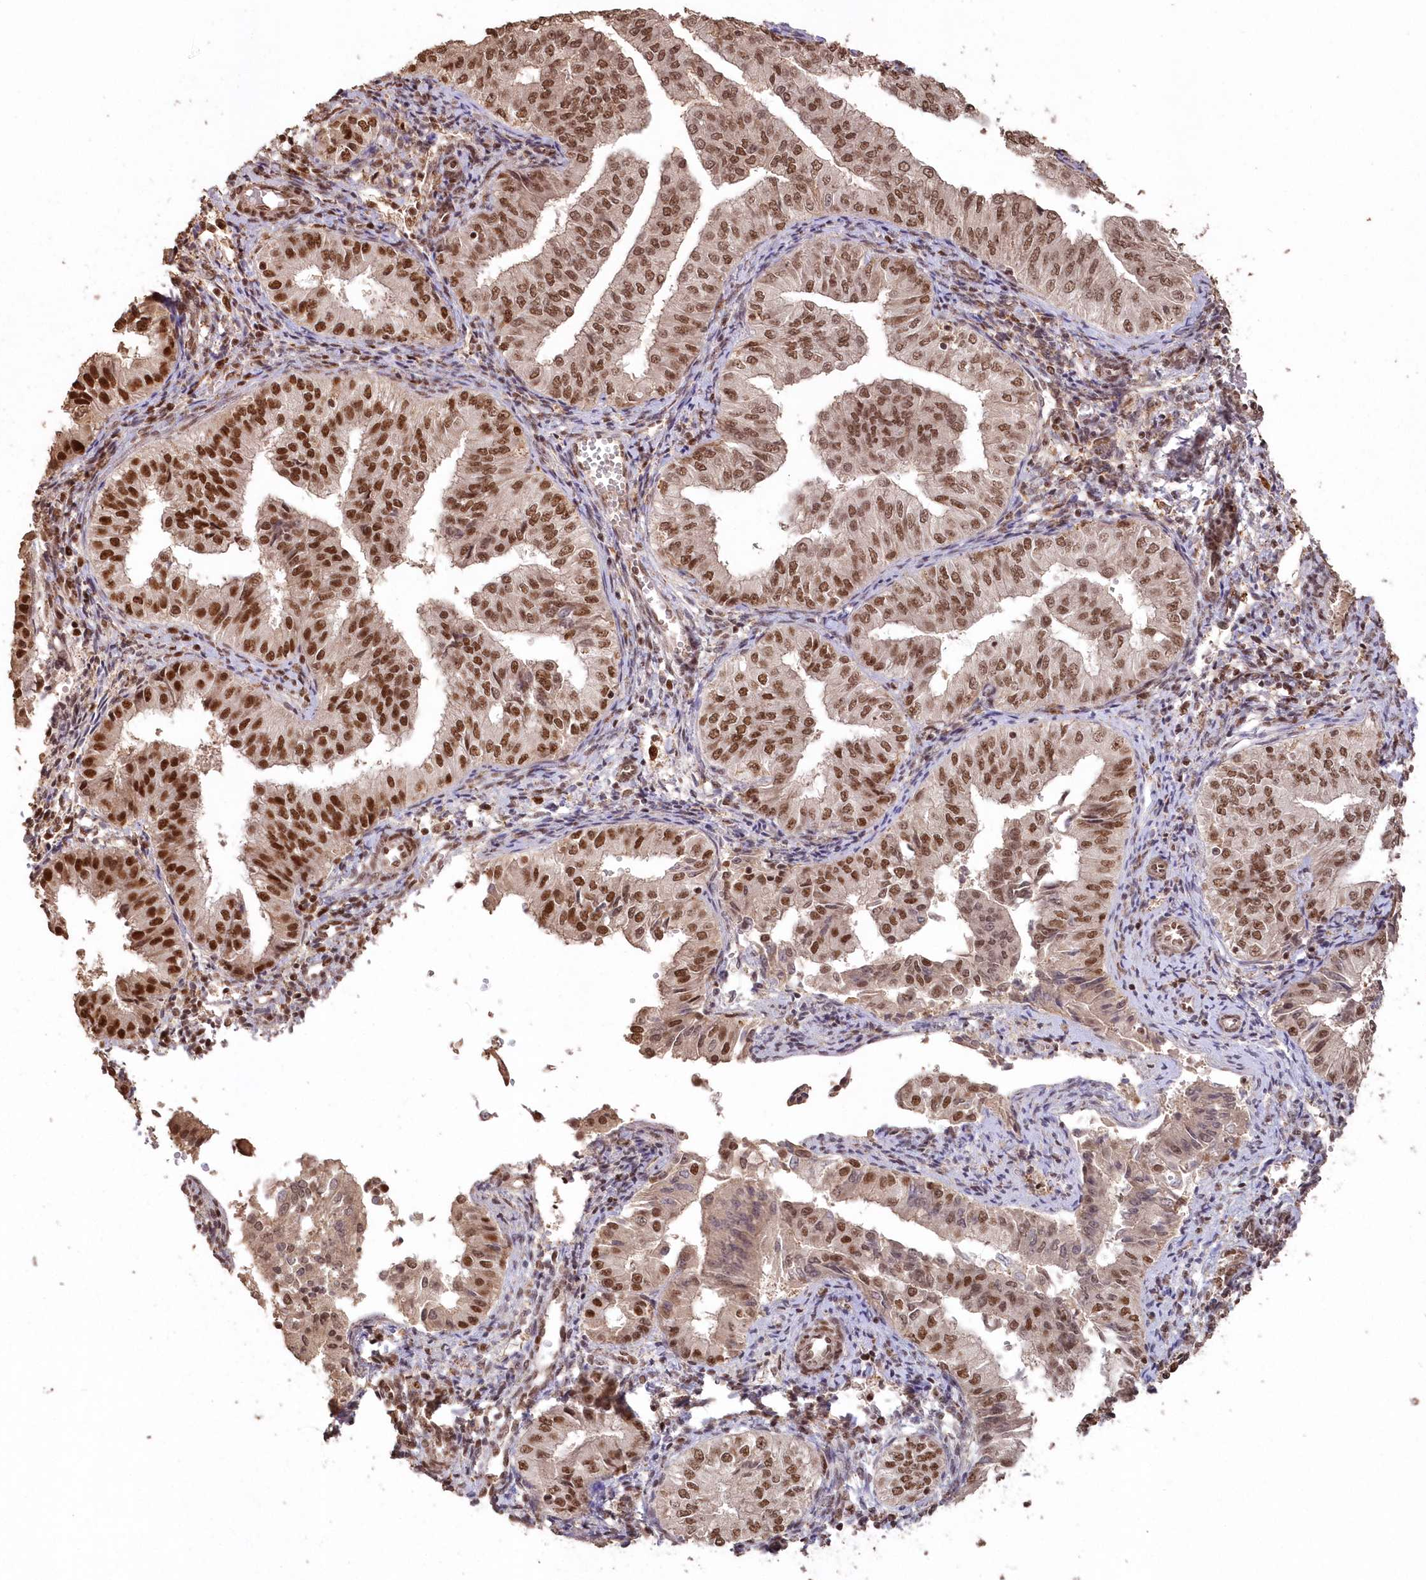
{"staining": {"intensity": "strong", "quantity": ">75%", "location": "nuclear"}, "tissue": "endometrial cancer", "cell_type": "Tumor cells", "image_type": "cancer", "snomed": [{"axis": "morphology", "description": "Normal tissue, NOS"}, {"axis": "morphology", "description": "Adenocarcinoma, NOS"}, {"axis": "topography", "description": "Endometrium"}], "caption": "Protein staining by immunohistochemistry (IHC) demonstrates strong nuclear positivity in about >75% of tumor cells in endometrial cancer (adenocarcinoma).", "gene": "PDS5A", "patient": {"sex": "female", "age": 53}}